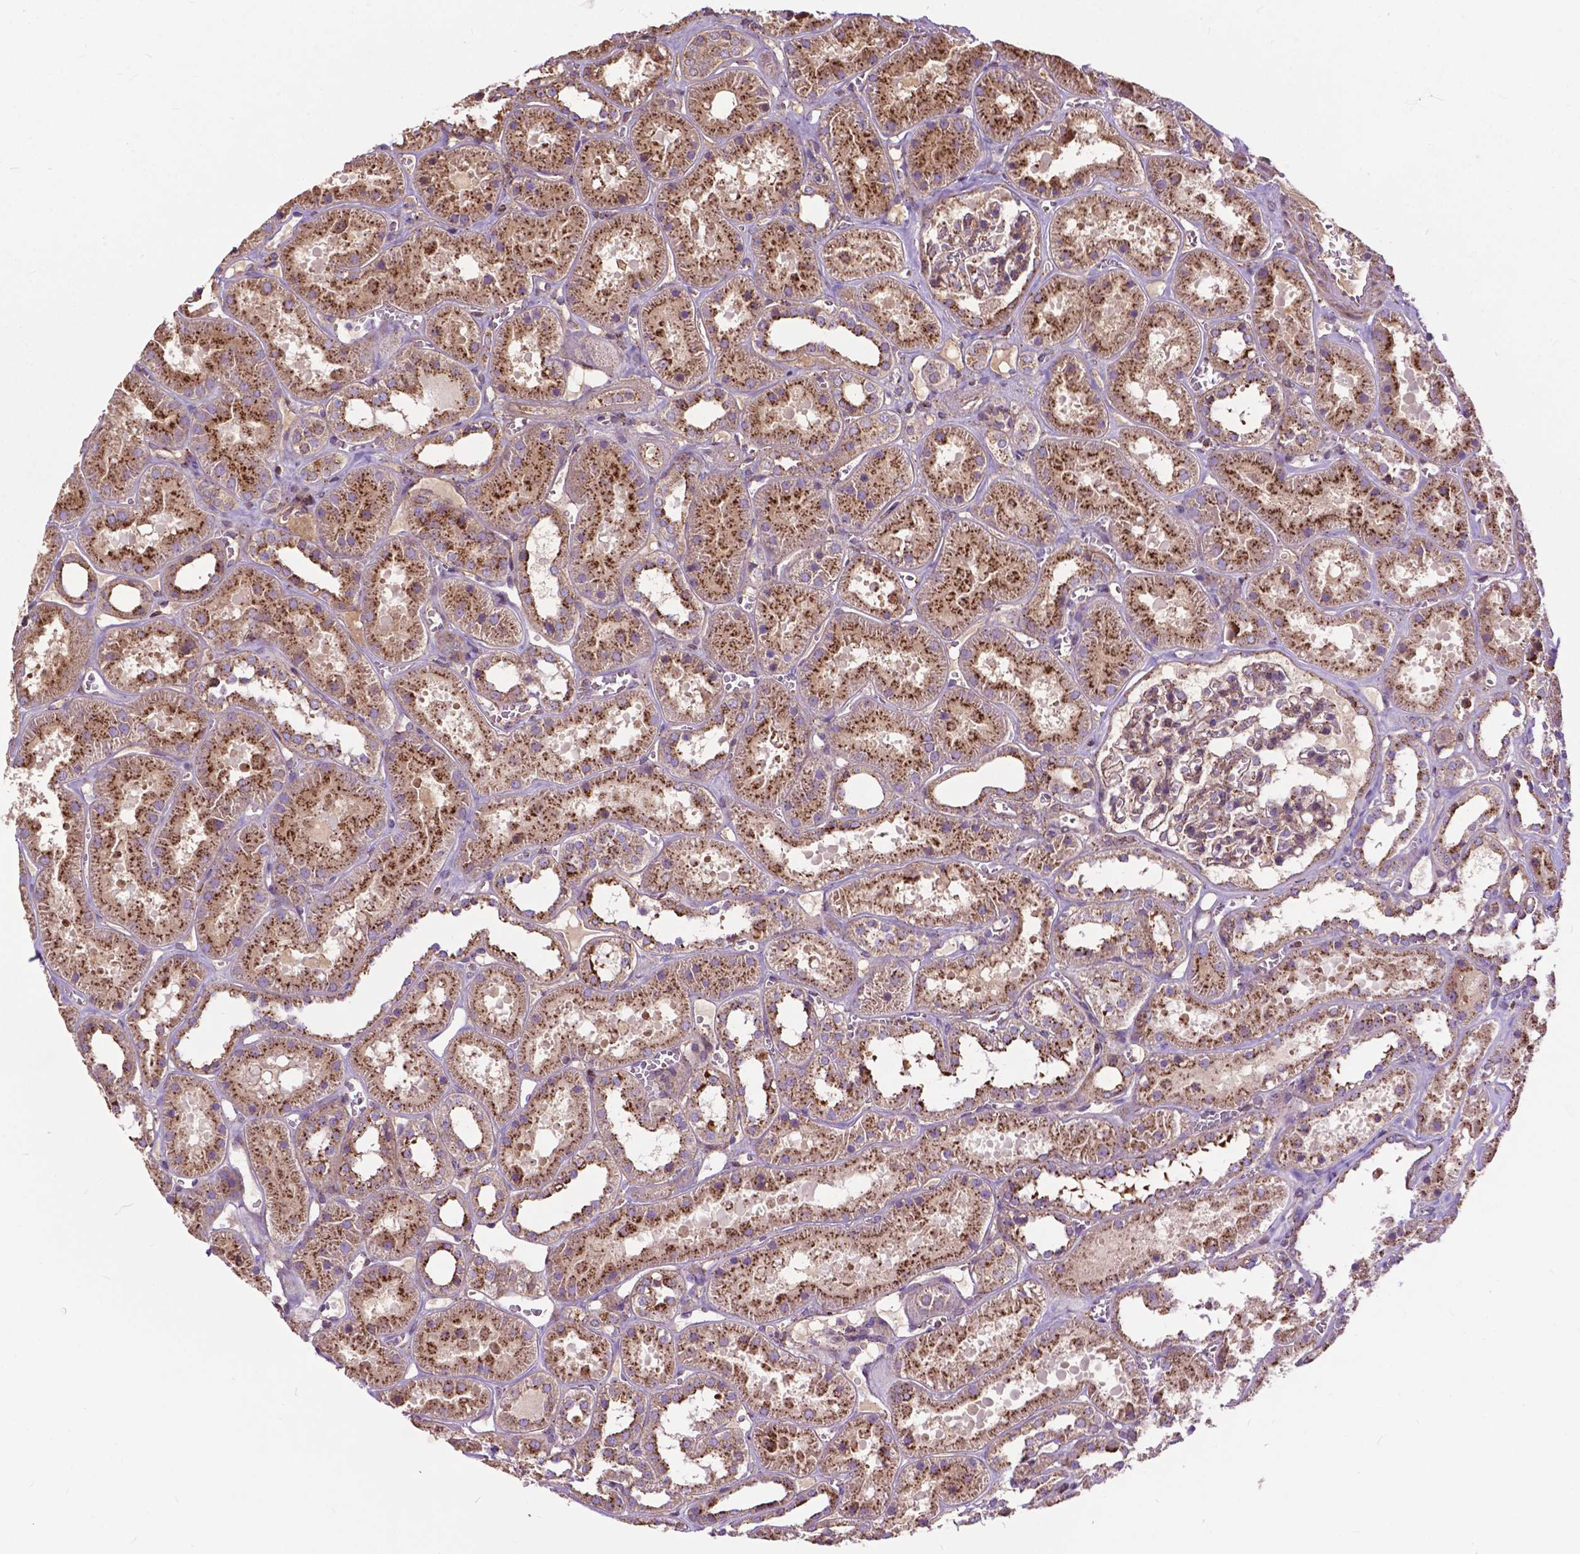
{"staining": {"intensity": "moderate", "quantity": ">75%", "location": "cytoplasmic/membranous"}, "tissue": "kidney", "cell_type": "Cells in glomeruli", "image_type": "normal", "snomed": [{"axis": "morphology", "description": "Normal tissue, NOS"}, {"axis": "topography", "description": "Kidney"}], "caption": "A histopathology image showing moderate cytoplasmic/membranous staining in approximately >75% of cells in glomeruli in benign kidney, as visualized by brown immunohistochemical staining.", "gene": "CHMP4A", "patient": {"sex": "female", "age": 41}}